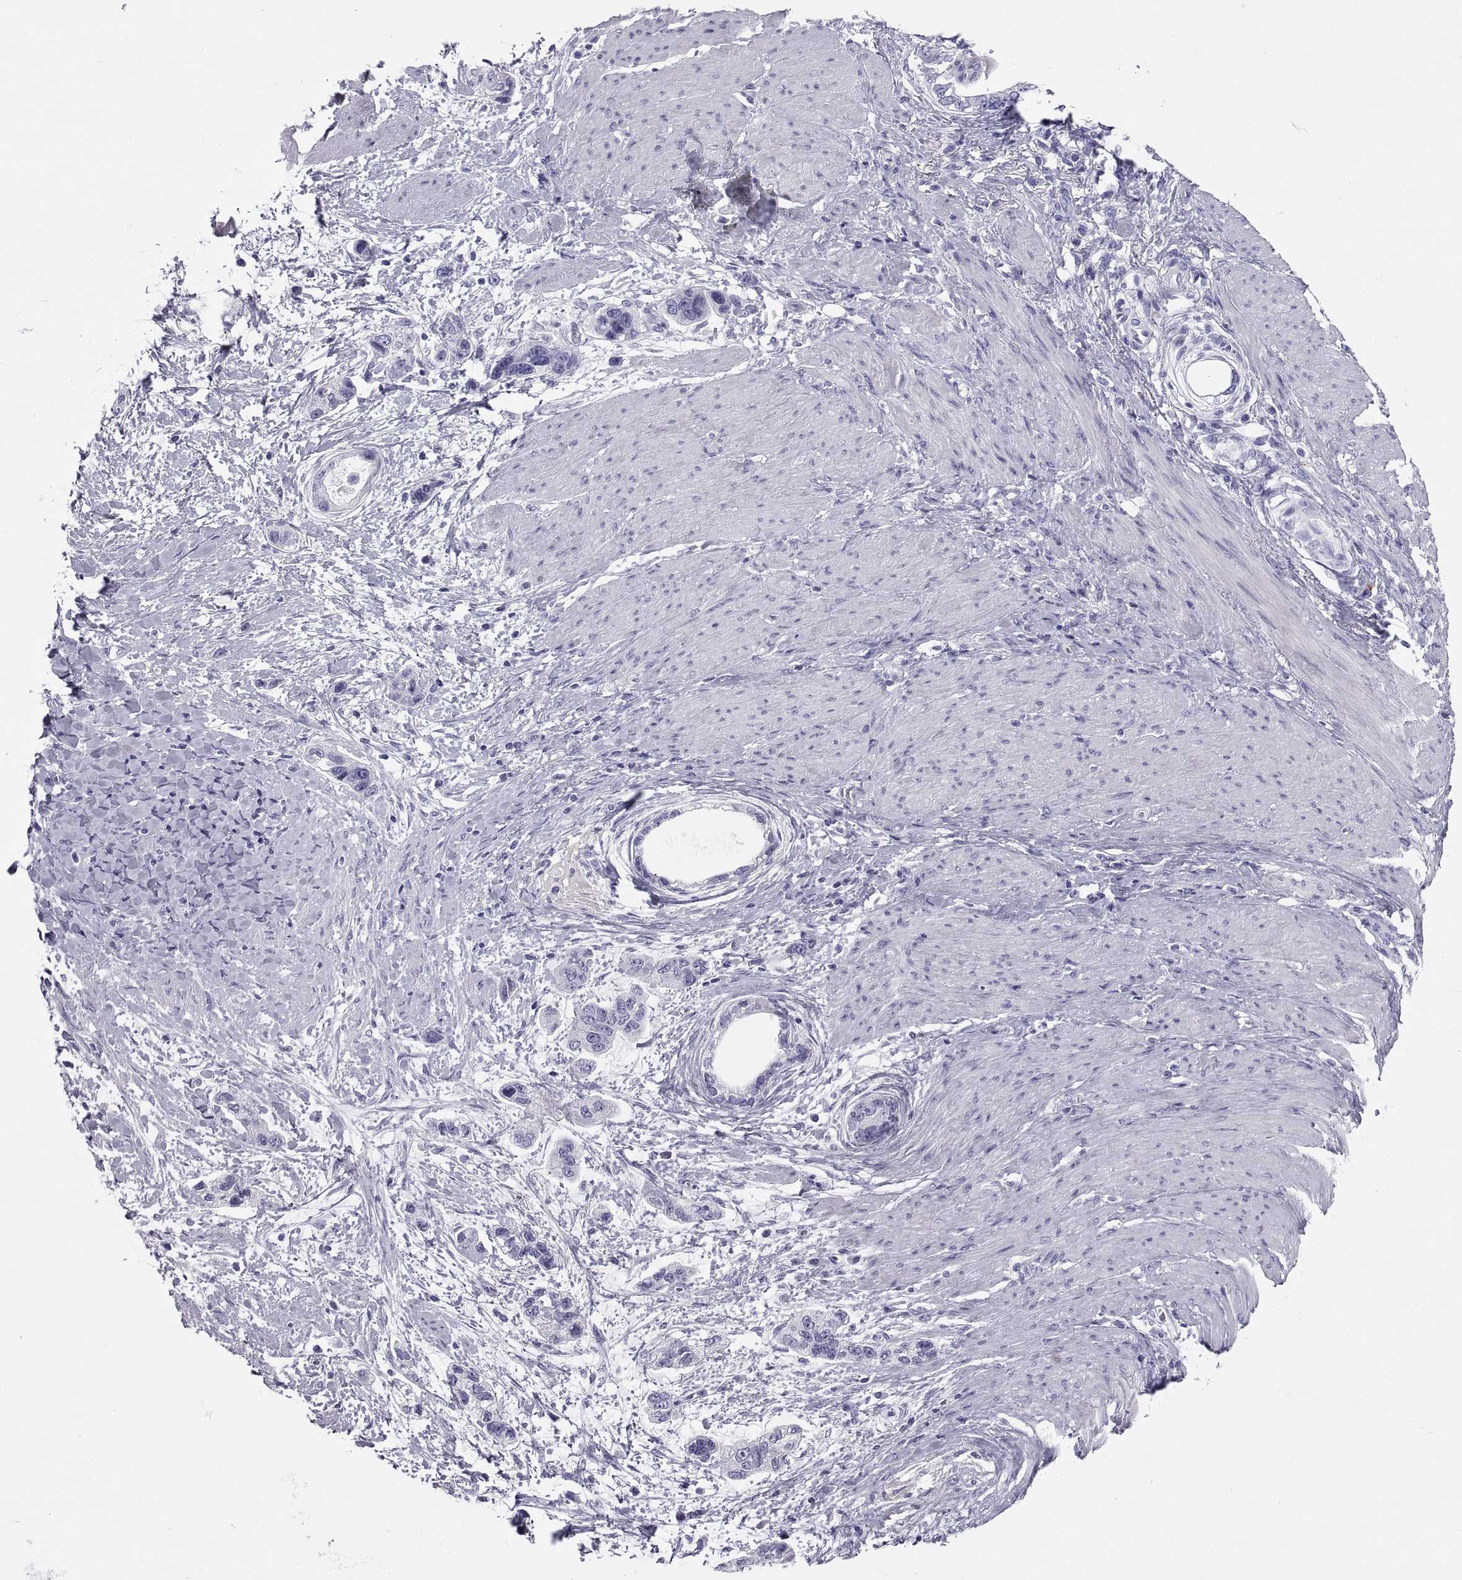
{"staining": {"intensity": "negative", "quantity": "none", "location": "none"}, "tissue": "stomach cancer", "cell_type": "Tumor cells", "image_type": "cancer", "snomed": [{"axis": "morphology", "description": "Adenocarcinoma, NOS"}, {"axis": "topography", "description": "Stomach, lower"}], "caption": "IHC micrograph of neoplastic tissue: stomach cancer (adenocarcinoma) stained with DAB (3,3'-diaminobenzidine) shows no significant protein staining in tumor cells. (IHC, brightfield microscopy, high magnification).", "gene": "PCSK1N", "patient": {"sex": "female", "age": 93}}